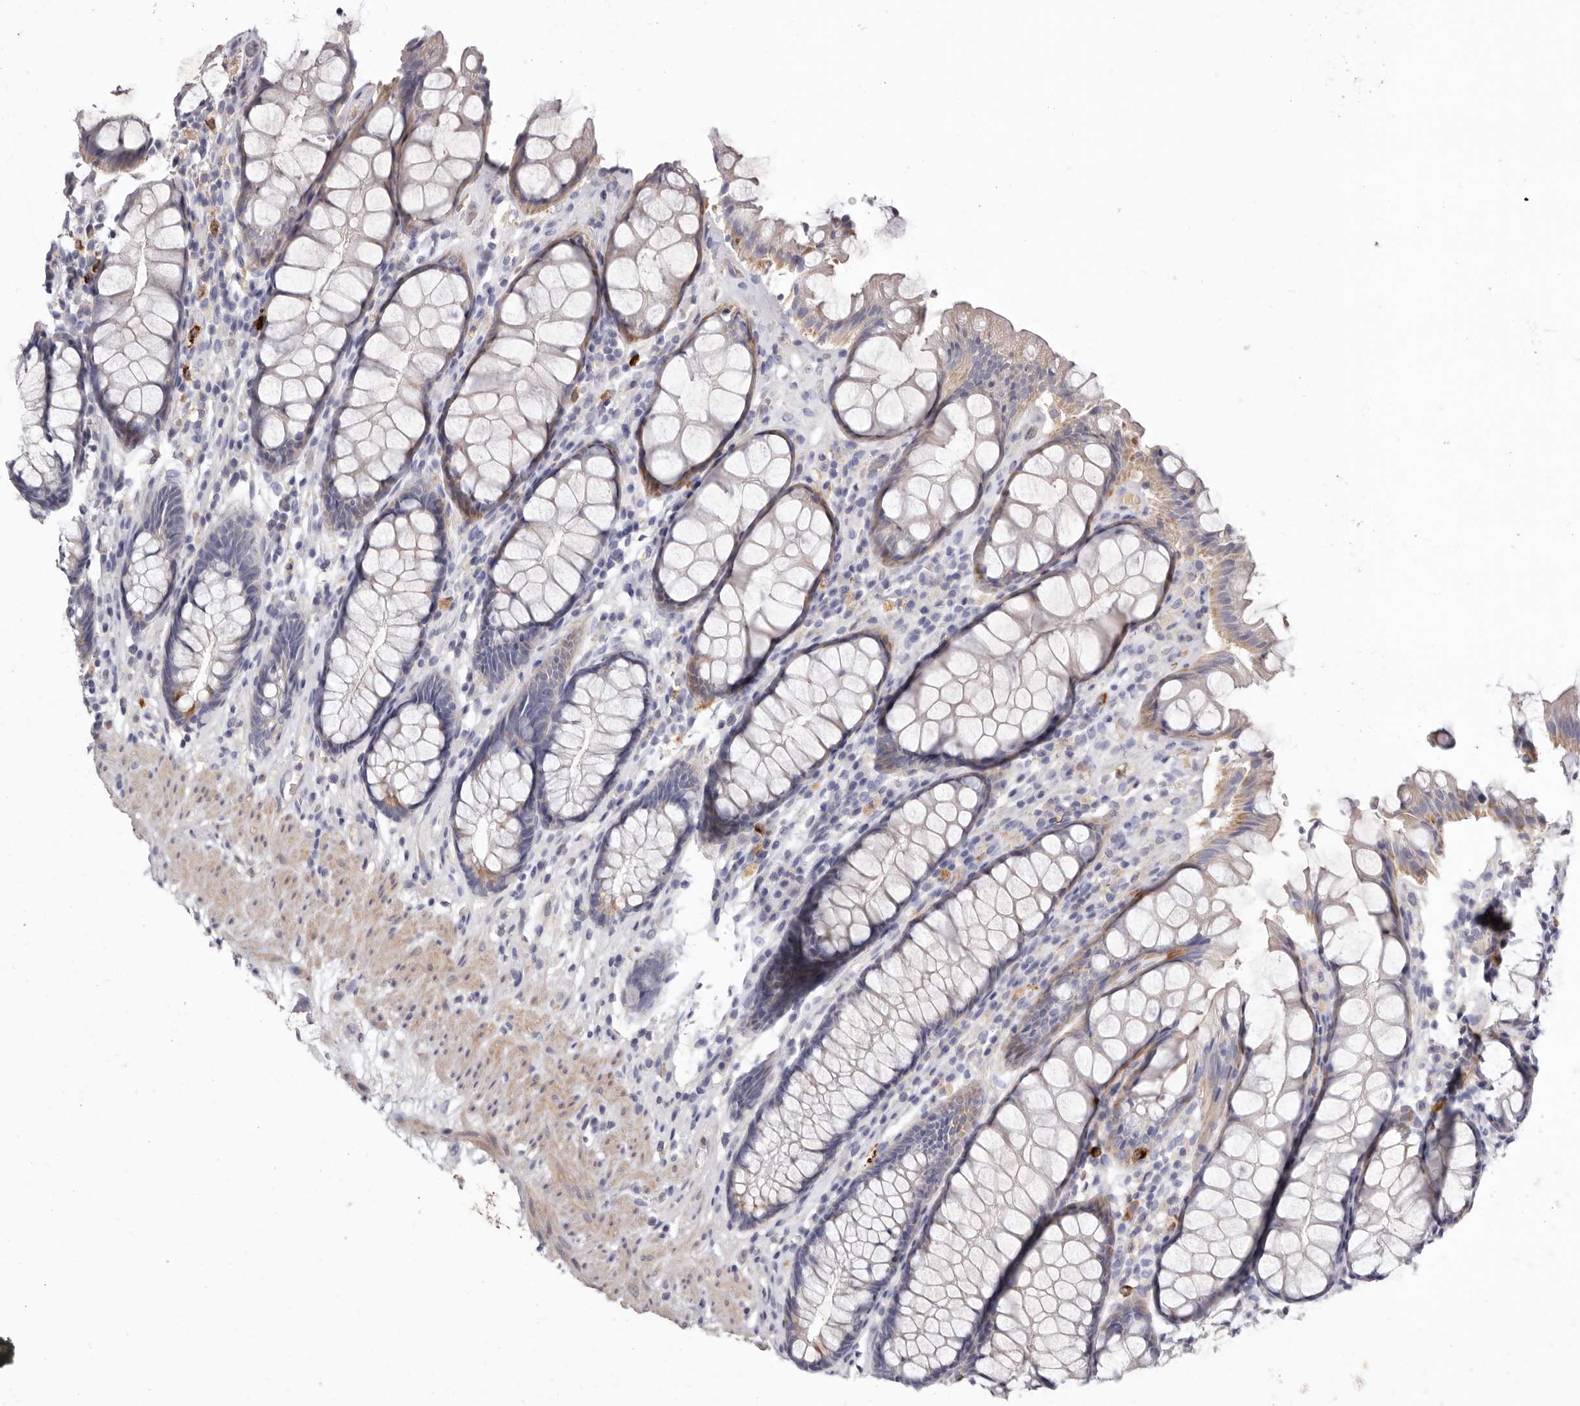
{"staining": {"intensity": "weak", "quantity": "25%-75%", "location": "cytoplasmic/membranous"}, "tissue": "rectum", "cell_type": "Glandular cells", "image_type": "normal", "snomed": [{"axis": "morphology", "description": "Normal tissue, NOS"}, {"axis": "topography", "description": "Rectum"}], "caption": "Rectum stained for a protein (brown) reveals weak cytoplasmic/membranous positive staining in approximately 25%-75% of glandular cells.", "gene": "S1PR5", "patient": {"sex": "male", "age": 64}}